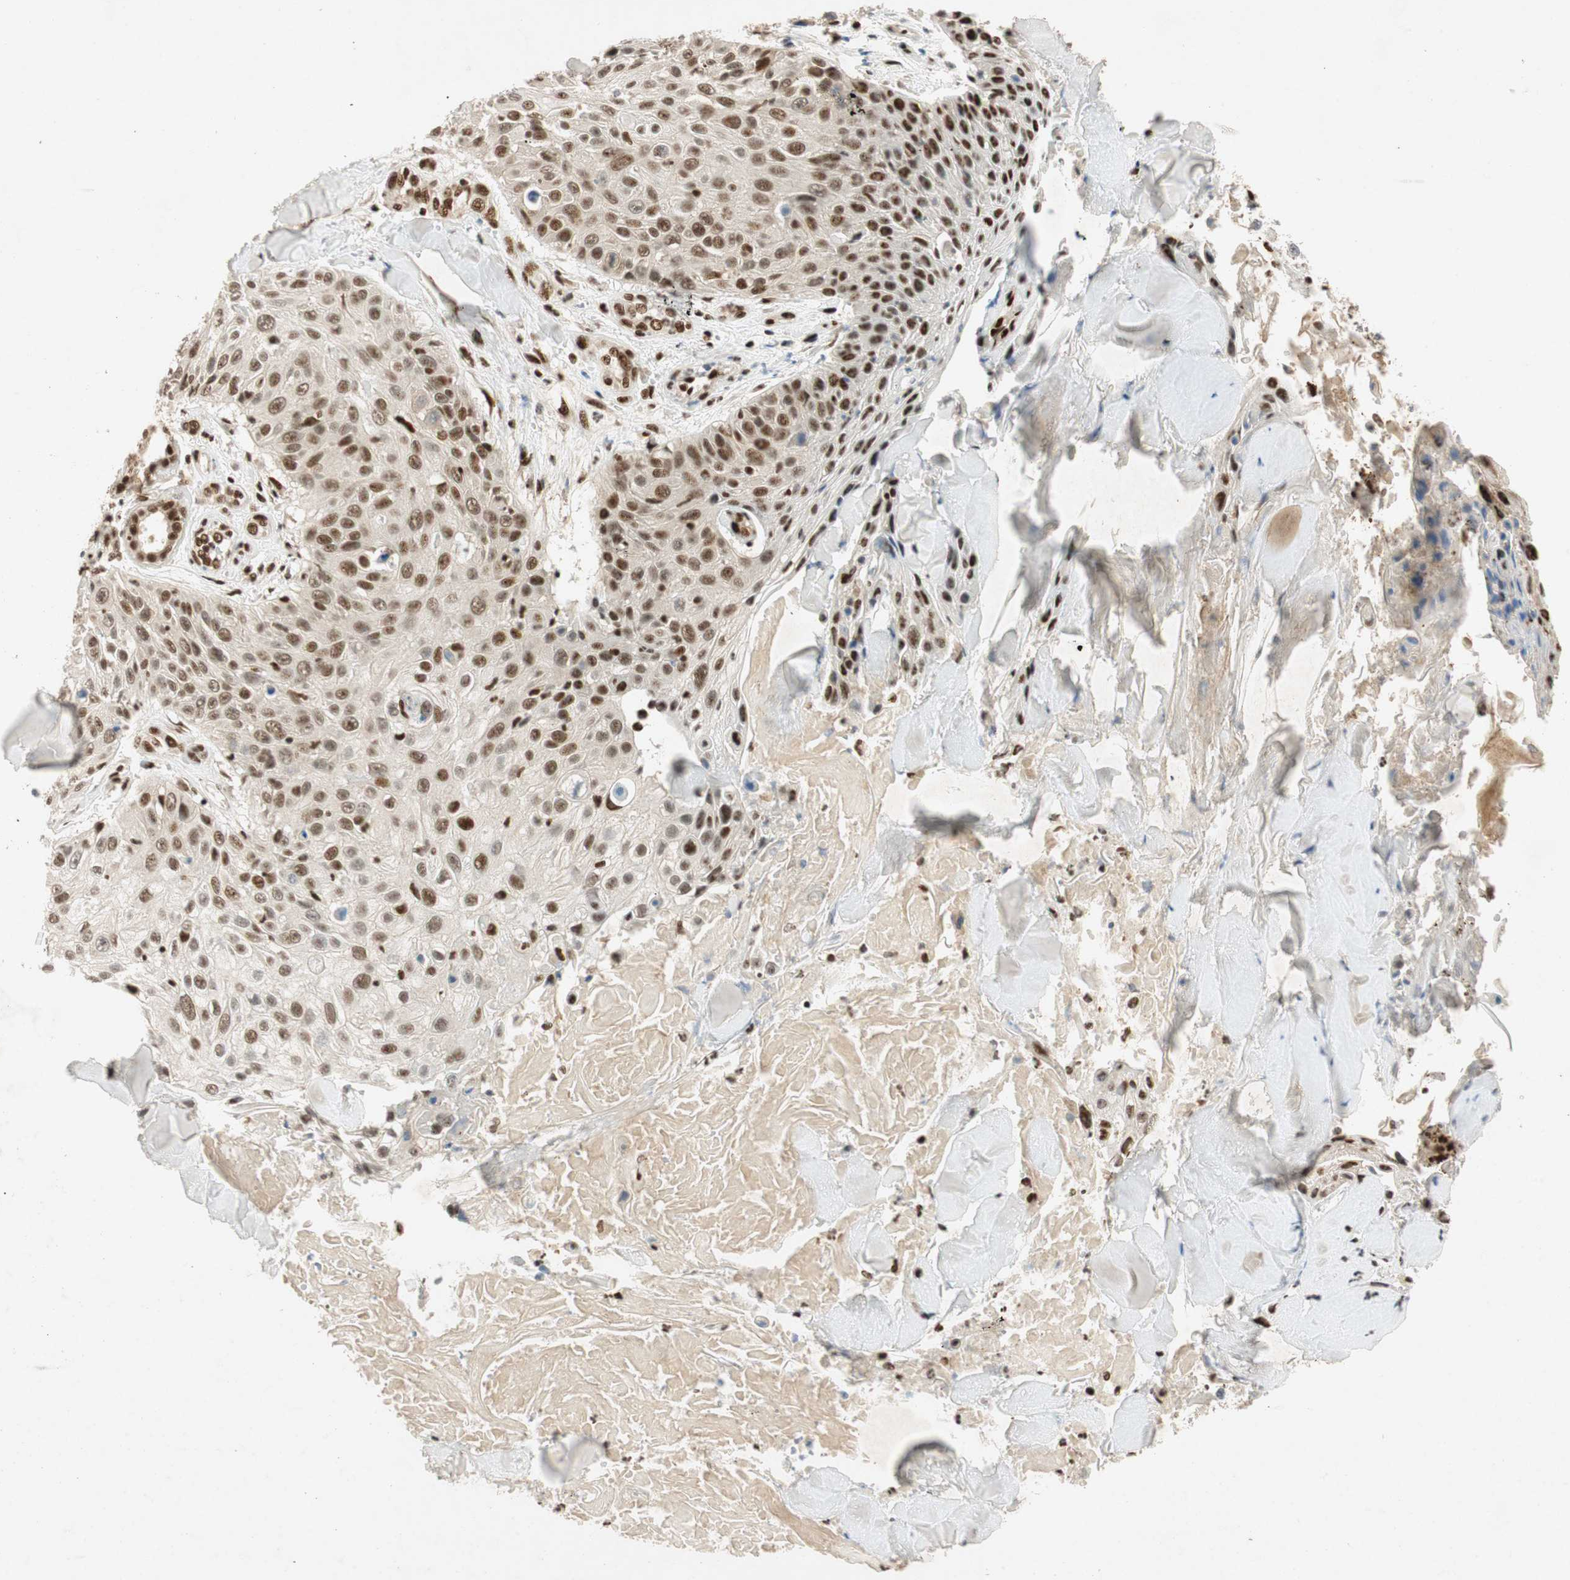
{"staining": {"intensity": "moderate", "quantity": ">75%", "location": "nuclear"}, "tissue": "skin cancer", "cell_type": "Tumor cells", "image_type": "cancer", "snomed": [{"axis": "morphology", "description": "Squamous cell carcinoma, NOS"}, {"axis": "topography", "description": "Skin"}], "caption": "This photomicrograph shows IHC staining of human skin cancer, with medium moderate nuclear expression in approximately >75% of tumor cells.", "gene": "NCBP3", "patient": {"sex": "male", "age": 86}}